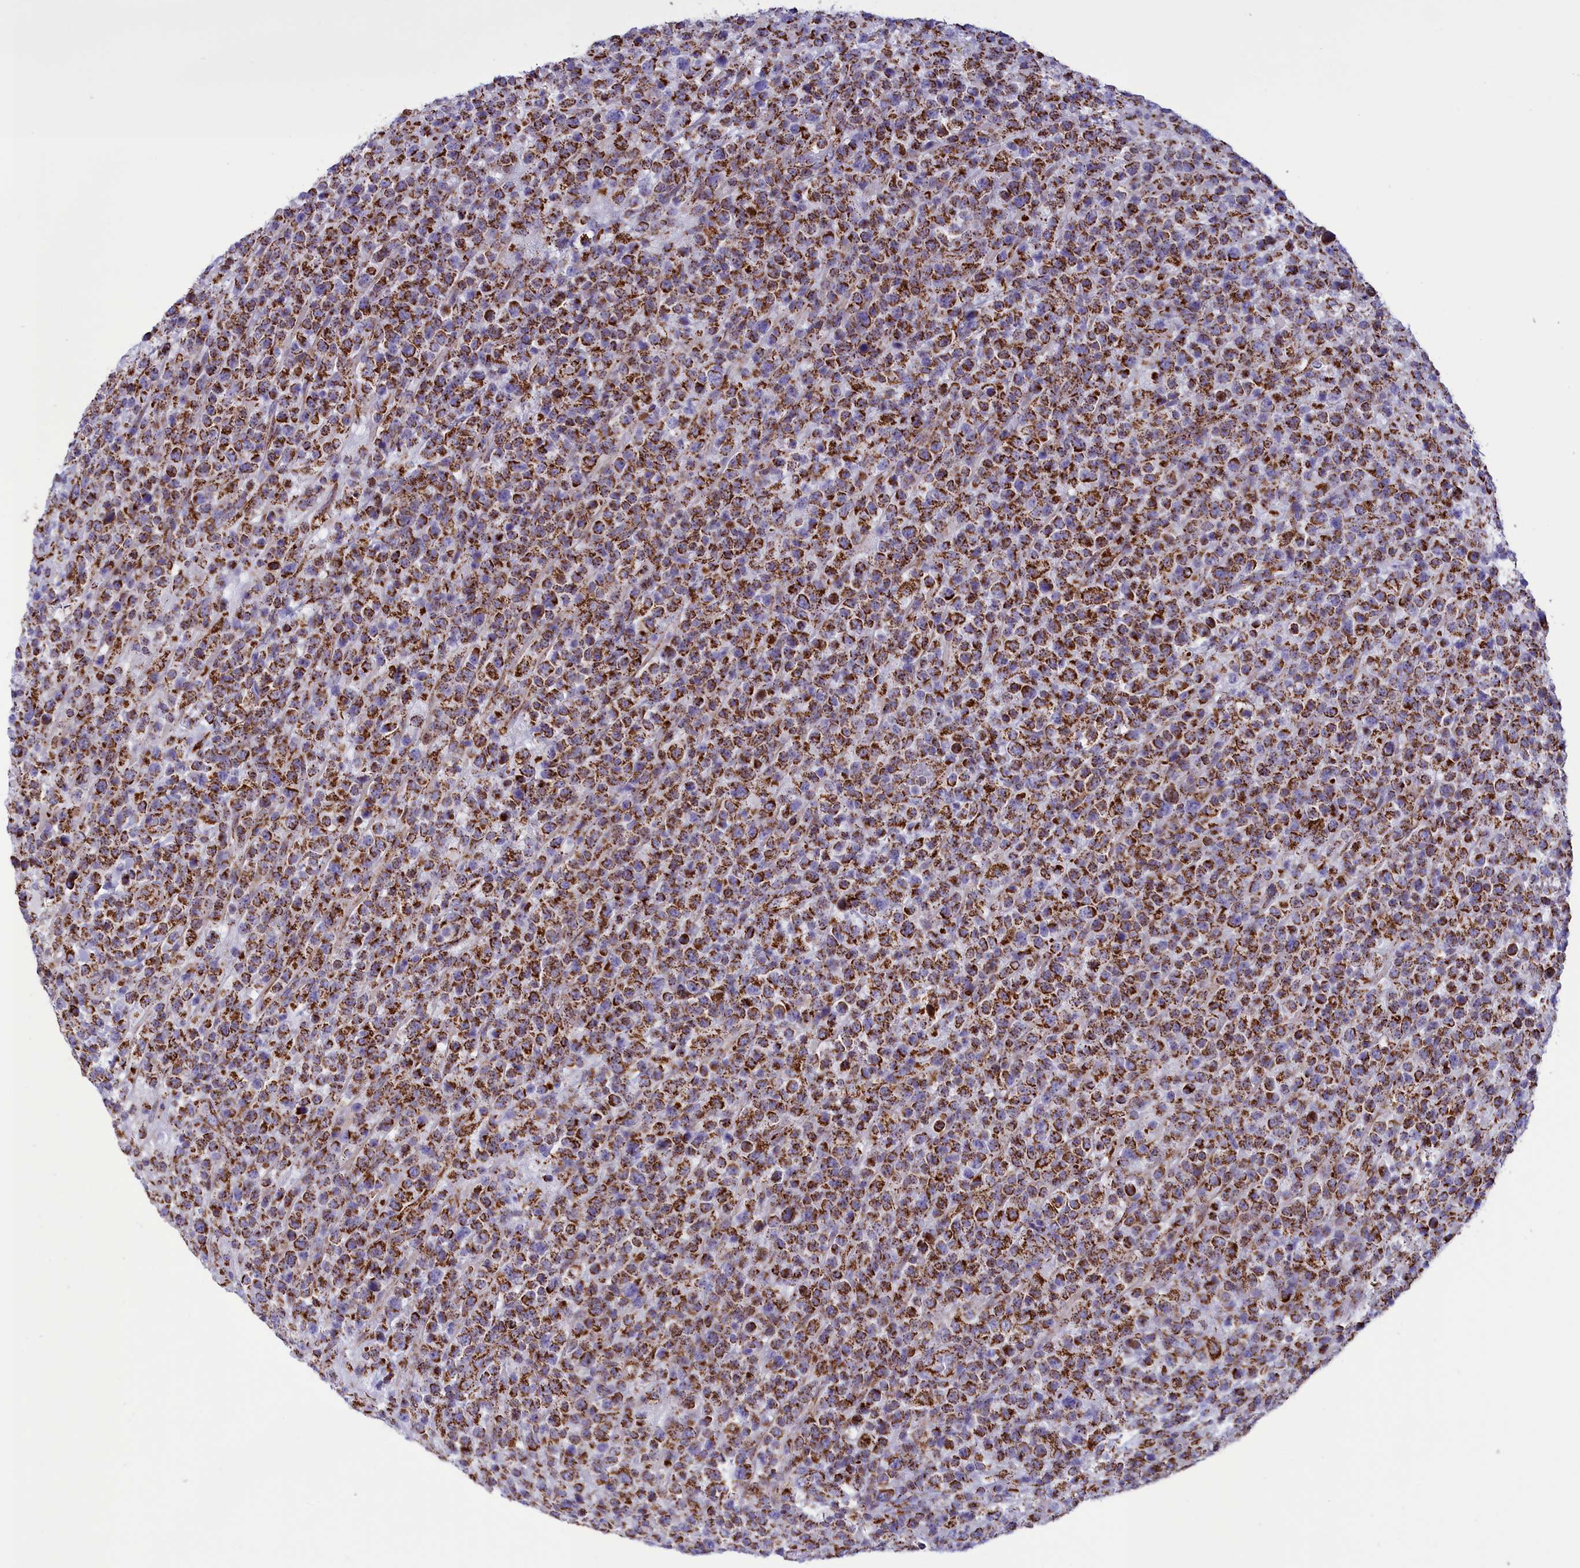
{"staining": {"intensity": "strong", "quantity": ">75%", "location": "cytoplasmic/membranous"}, "tissue": "lymphoma", "cell_type": "Tumor cells", "image_type": "cancer", "snomed": [{"axis": "morphology", "description": "Malignant lymphoma, non-Hodgkin's type, High grade"}, {"axis": "topography", "description": "Colon"}], "caption": "Immunohistochemical staining of human malignant lymphoma, non-Hodgkin's type (high-grade) exhibits strong cytoplasmic/membranous protein expression in approximately >75% of tumor cells.", "gene": "ISOC2", "patient": {"sex": "female", "age": 53}}